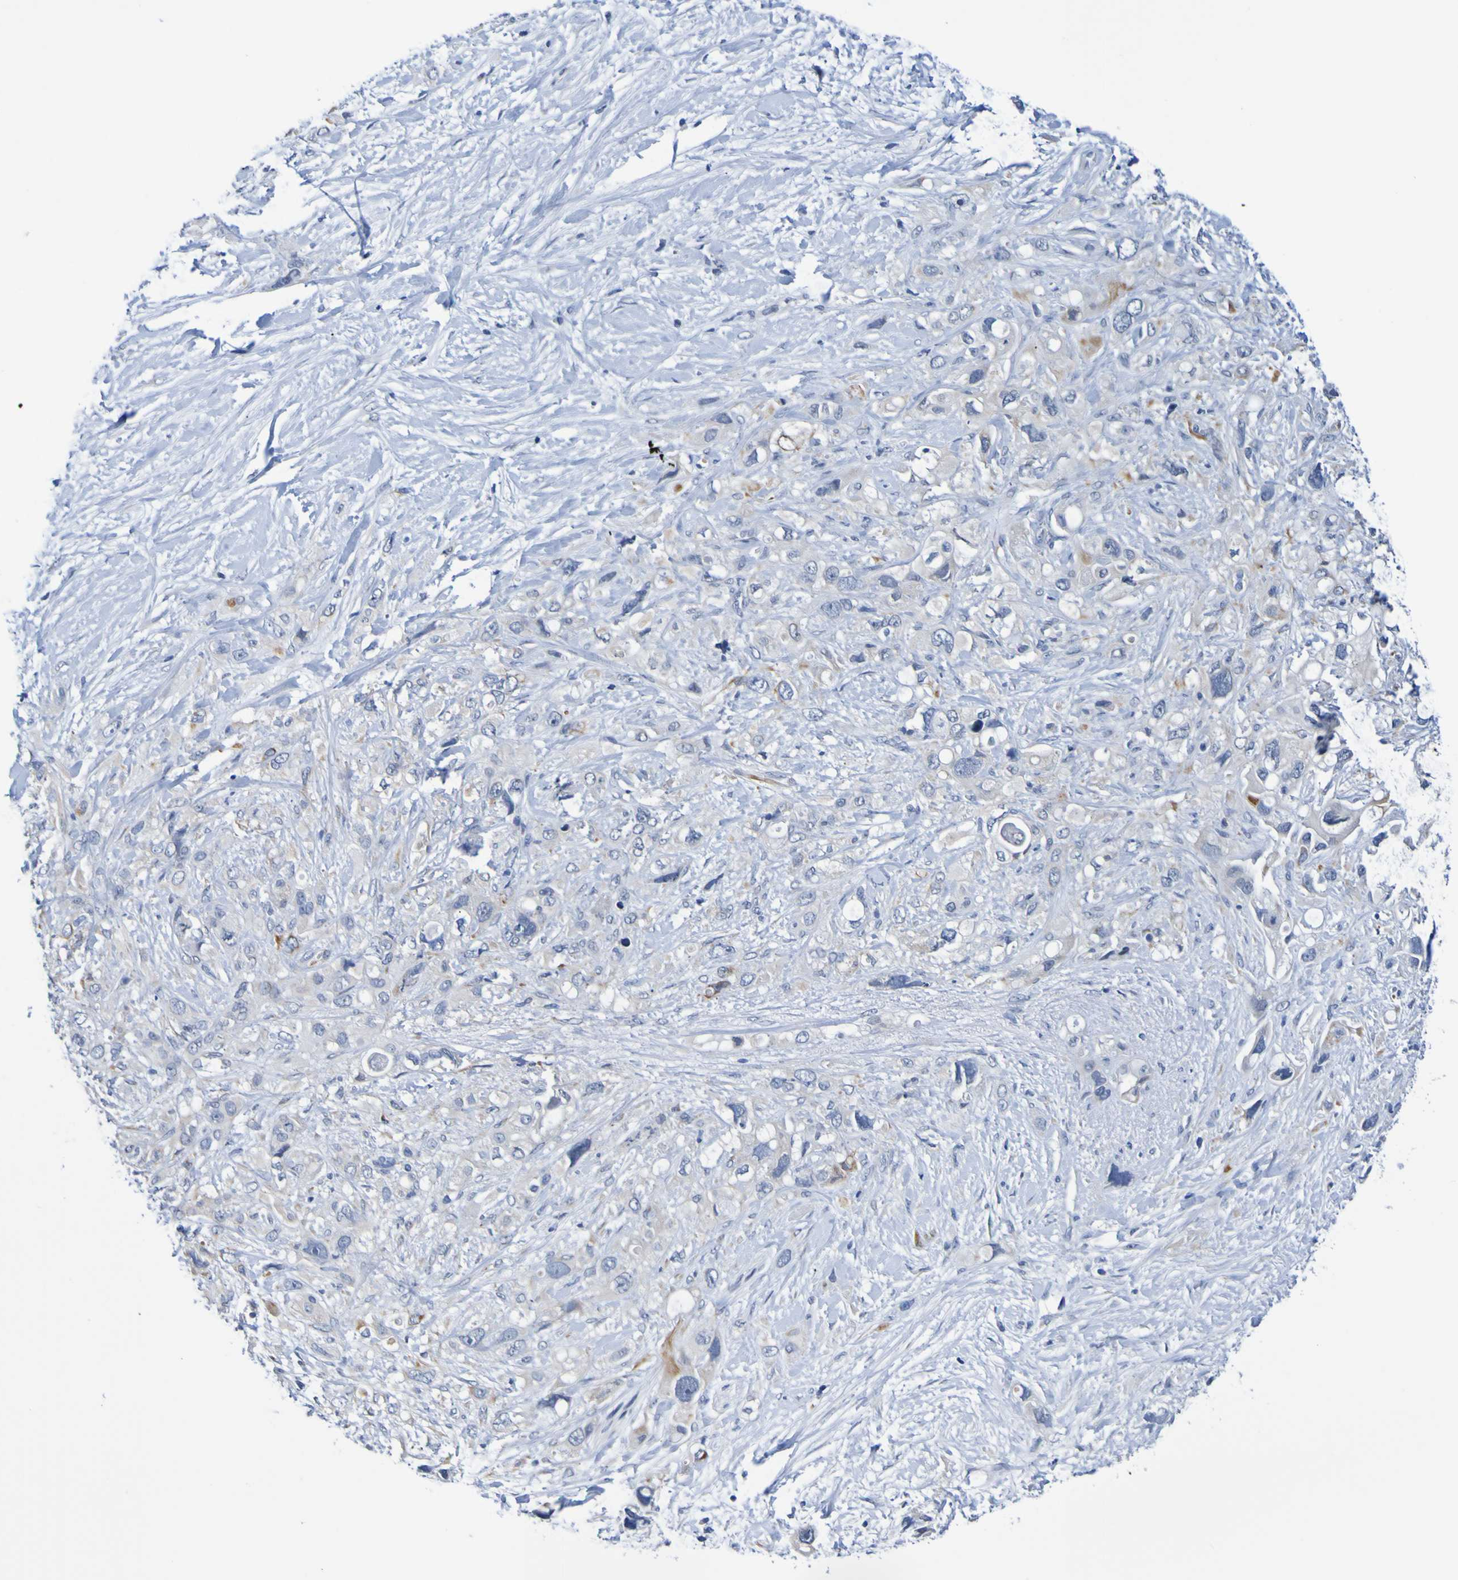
{"staining": {"intensity": "negative", "quantity": "none", "location": "none"}, "tissue": "pancreatic cancer", "cell_type": "Tumor cells", "image_type": "cancer", "snomed": [{"axis": "morphology", "description": "Adenocarcinoma, NOS"}, {"axis": "topography", "description": "Pancreas"}], "caption": "This image is of pancreatic adenocarcinoma stained with immunohistochemistry to label a protein in brown with the nuclei are counter-stained blue. There is no positivity in tumor cells.", "gene": "VMA21", "patient": {"sex": "female", "age": 56}}